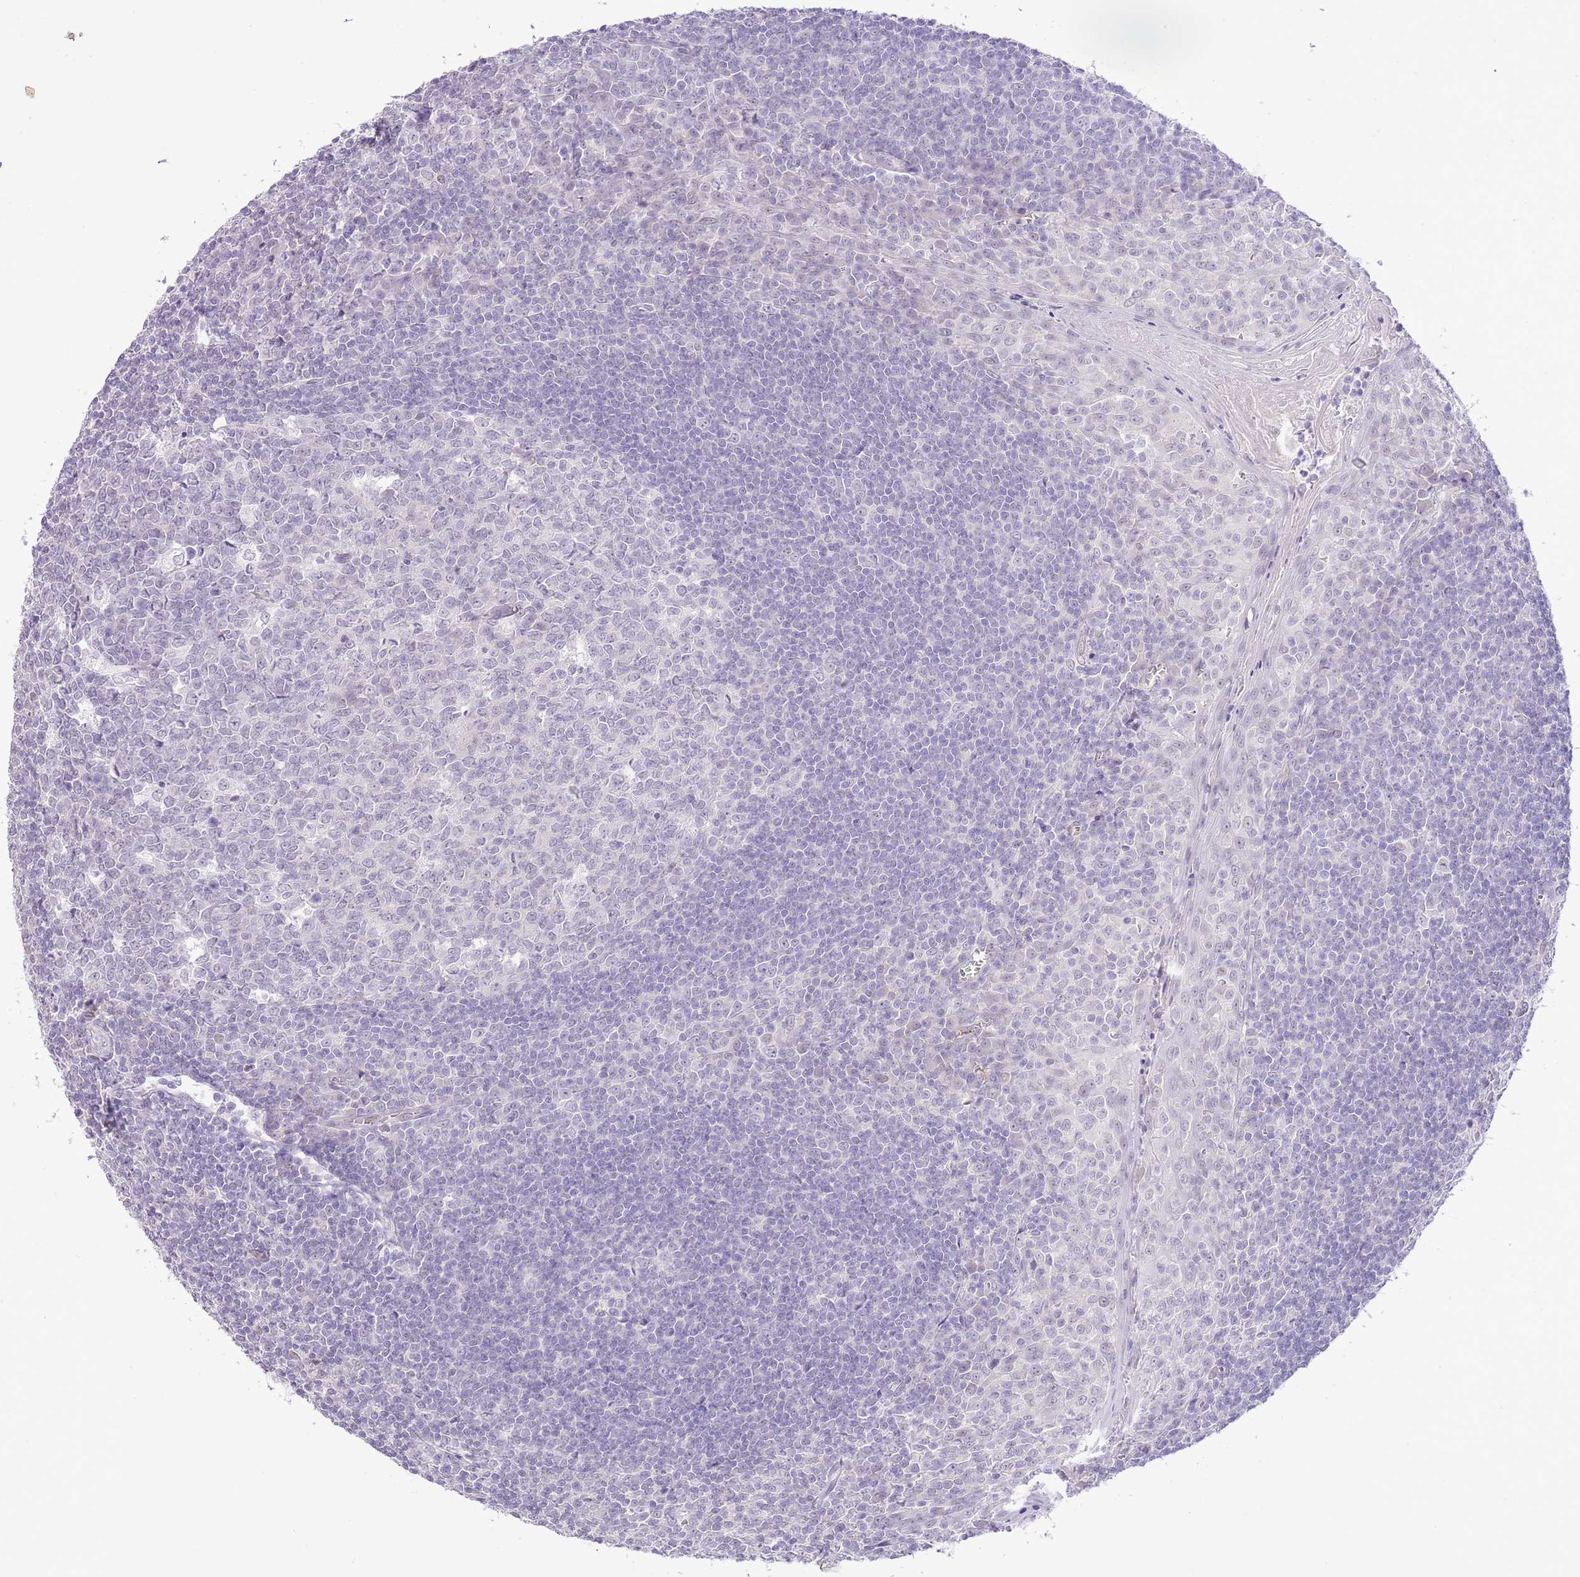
{"staining": {"intensity": "negative", "quantity": "none", "location": "none"}, "tissue": "tonsil", "cell_type": "Germinal center cells", "image_type": "normal", "snomed": [{"axis": "morphology", "description": "Normal tissue, NOS"}, {"axis": "topography", "description": "Tonsil"}], "caption": "The immunohistochemistry (IHC) histopathology image has no significant positivity in germinal center cells of tonsil.", "gene": "MIDN", "patient": {"sex": "male", "age": 27}}